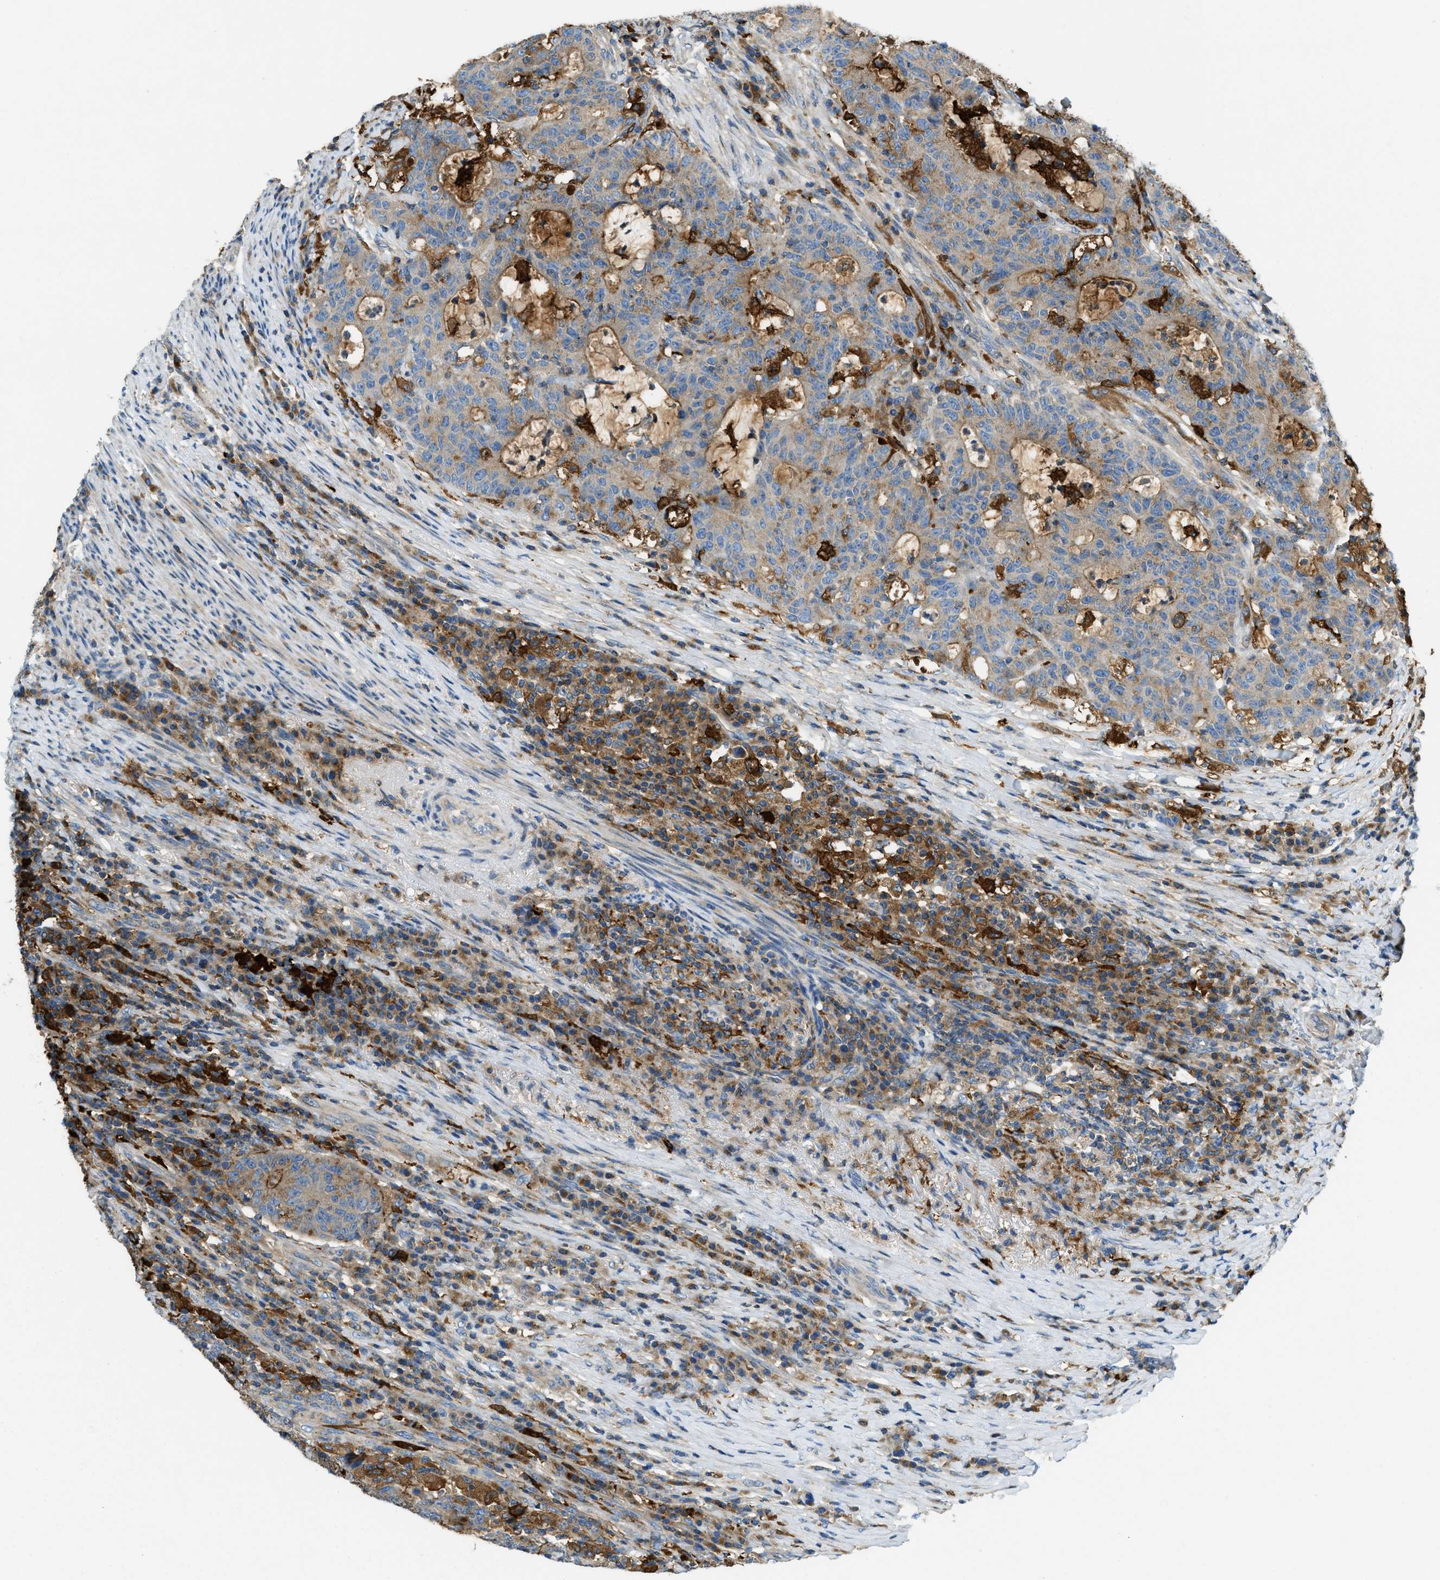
{"staining": {"intensity": "moderate", "quantity": ">75%", "location": "cytoplasmic/membranous"}, "tissue": "colorectal cancer", "cell_type": "Tumor cells", "image_type": "cancer", "snomed": [{"axis": "morphology", "description": "Normal tissue, NOS"}, {"axis": "morphology", "description": "Adenocarcinoma, NOS"}, {"axis": "topography", "description": "Colon"}], "caption": "Immunohistochemistry (IHC) of human colorectal cancer shows medium levels of moderate cytoplasmic/membranous staining in approximately >75% of tumor cells. The staining was performed using DAB (3,3'-diaminobenzidine), with brown indicating positive protein expression. Nuclei are stained blue with hematoxylin.", "gene": "RFFL", "patient": {"sex": "female", "age": 75}}